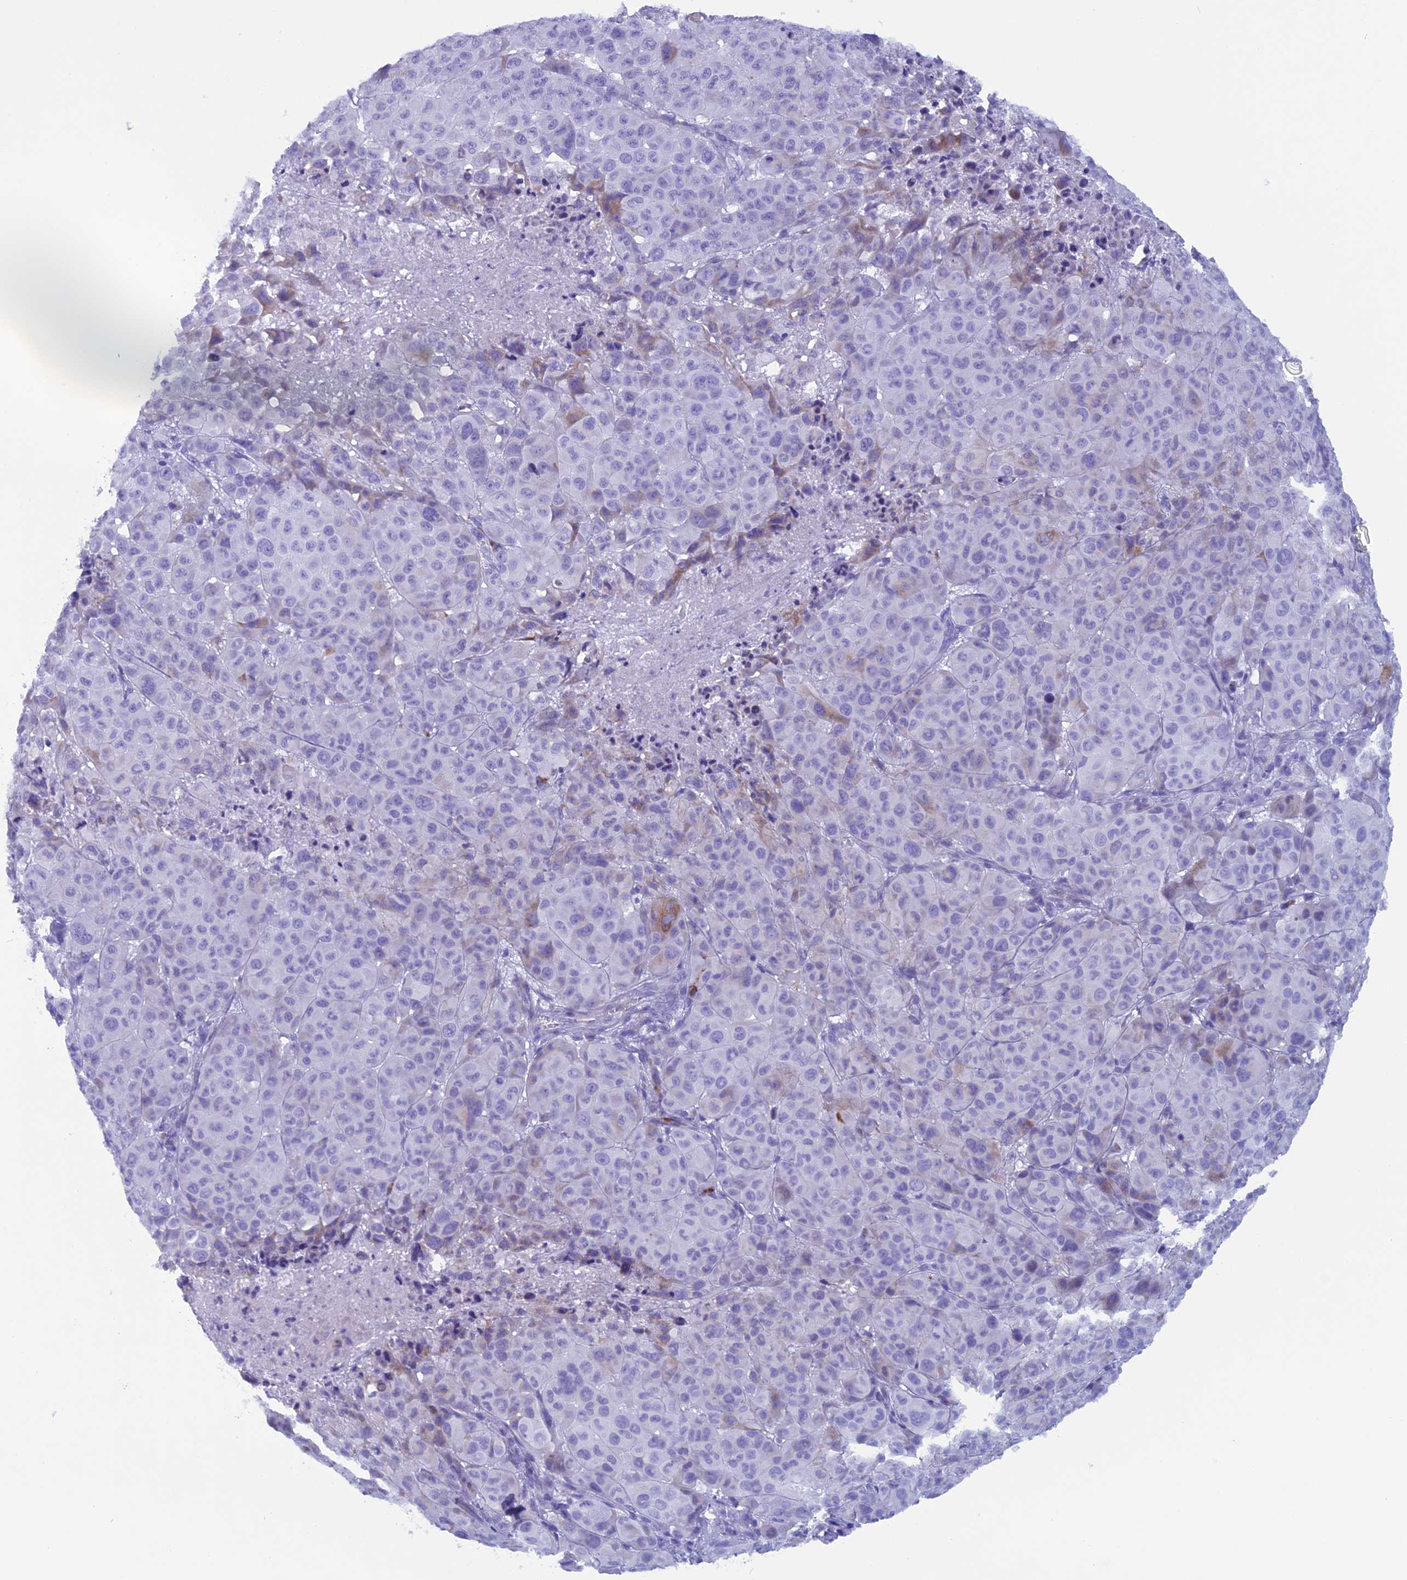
{"staining": {"intensity": "weak", "quantity": "<25%", "location": "cytoplasmic/membranous"}, "tissue": "melanoma", "cell_type": "Tumor cells", "image_type": "cancer", "snomed": [{"axis": "morphology", "description": "Malignant melanoma, NOS"}, {"axis": "topography", "description": "Skin"}], "caption": "Malignant melanoma was stained to show a protein in brown. There is no significant positivity in tumor cells.", "gene": "ZNF563", "patient": {"sex": "male", "age": 73}}